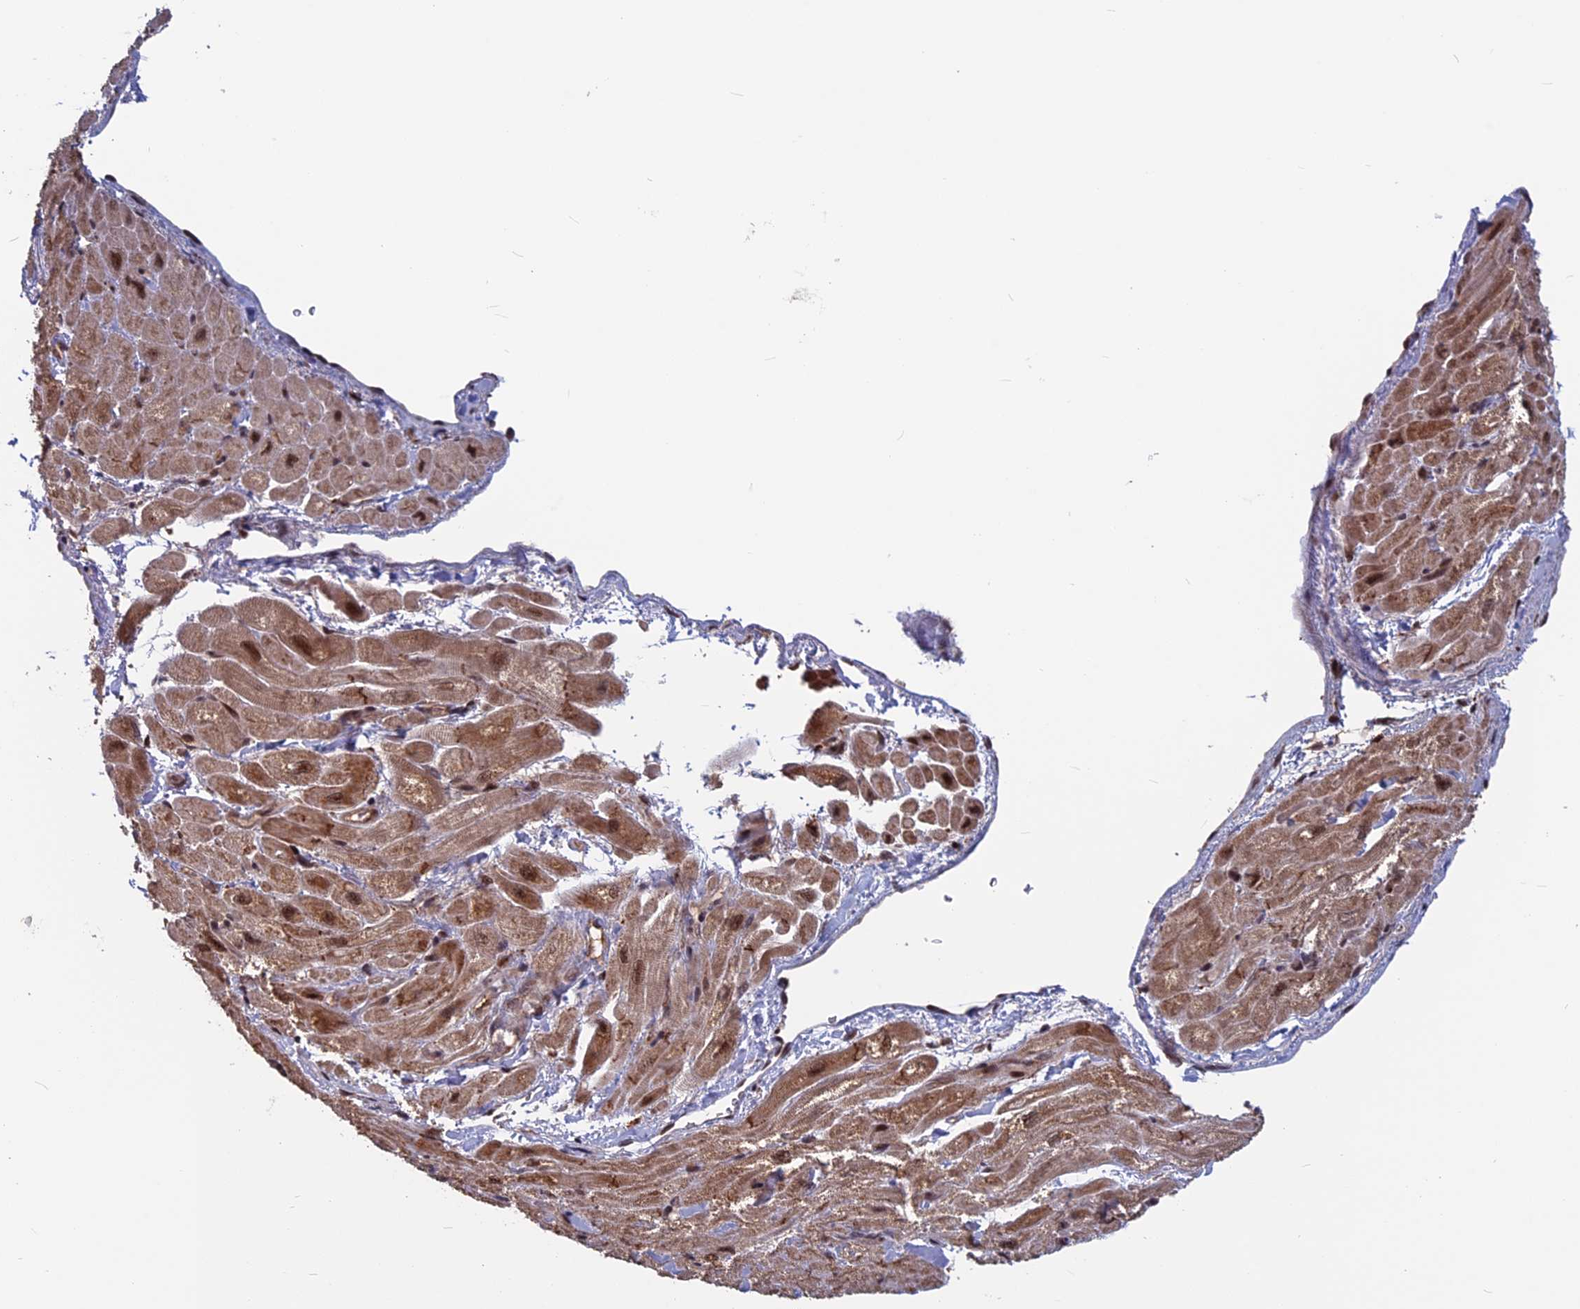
{"staining": {"intensity": "moderate", "quantity": "25%-75%", "location": "cytoplasmic/membranous,nuclear"}, "tissue": "heart muscle", "cell_type": "Cardiomyocytes", "image_type": "normal", "snomed": [{"axis": "morphology", "description": "Normal tissue, NOS"}, {"axis": "topography", "description": "Heart"}], "caption": "Immunohistochemical staining of normal human heart muscle displays medium levels of moderate cytoplasmic/membranous,nuclear expression in approximately 25%-75% of cardiomyocytes.", "gene": "CACTIN", "patient": {"sex": "male", "age": 65}}